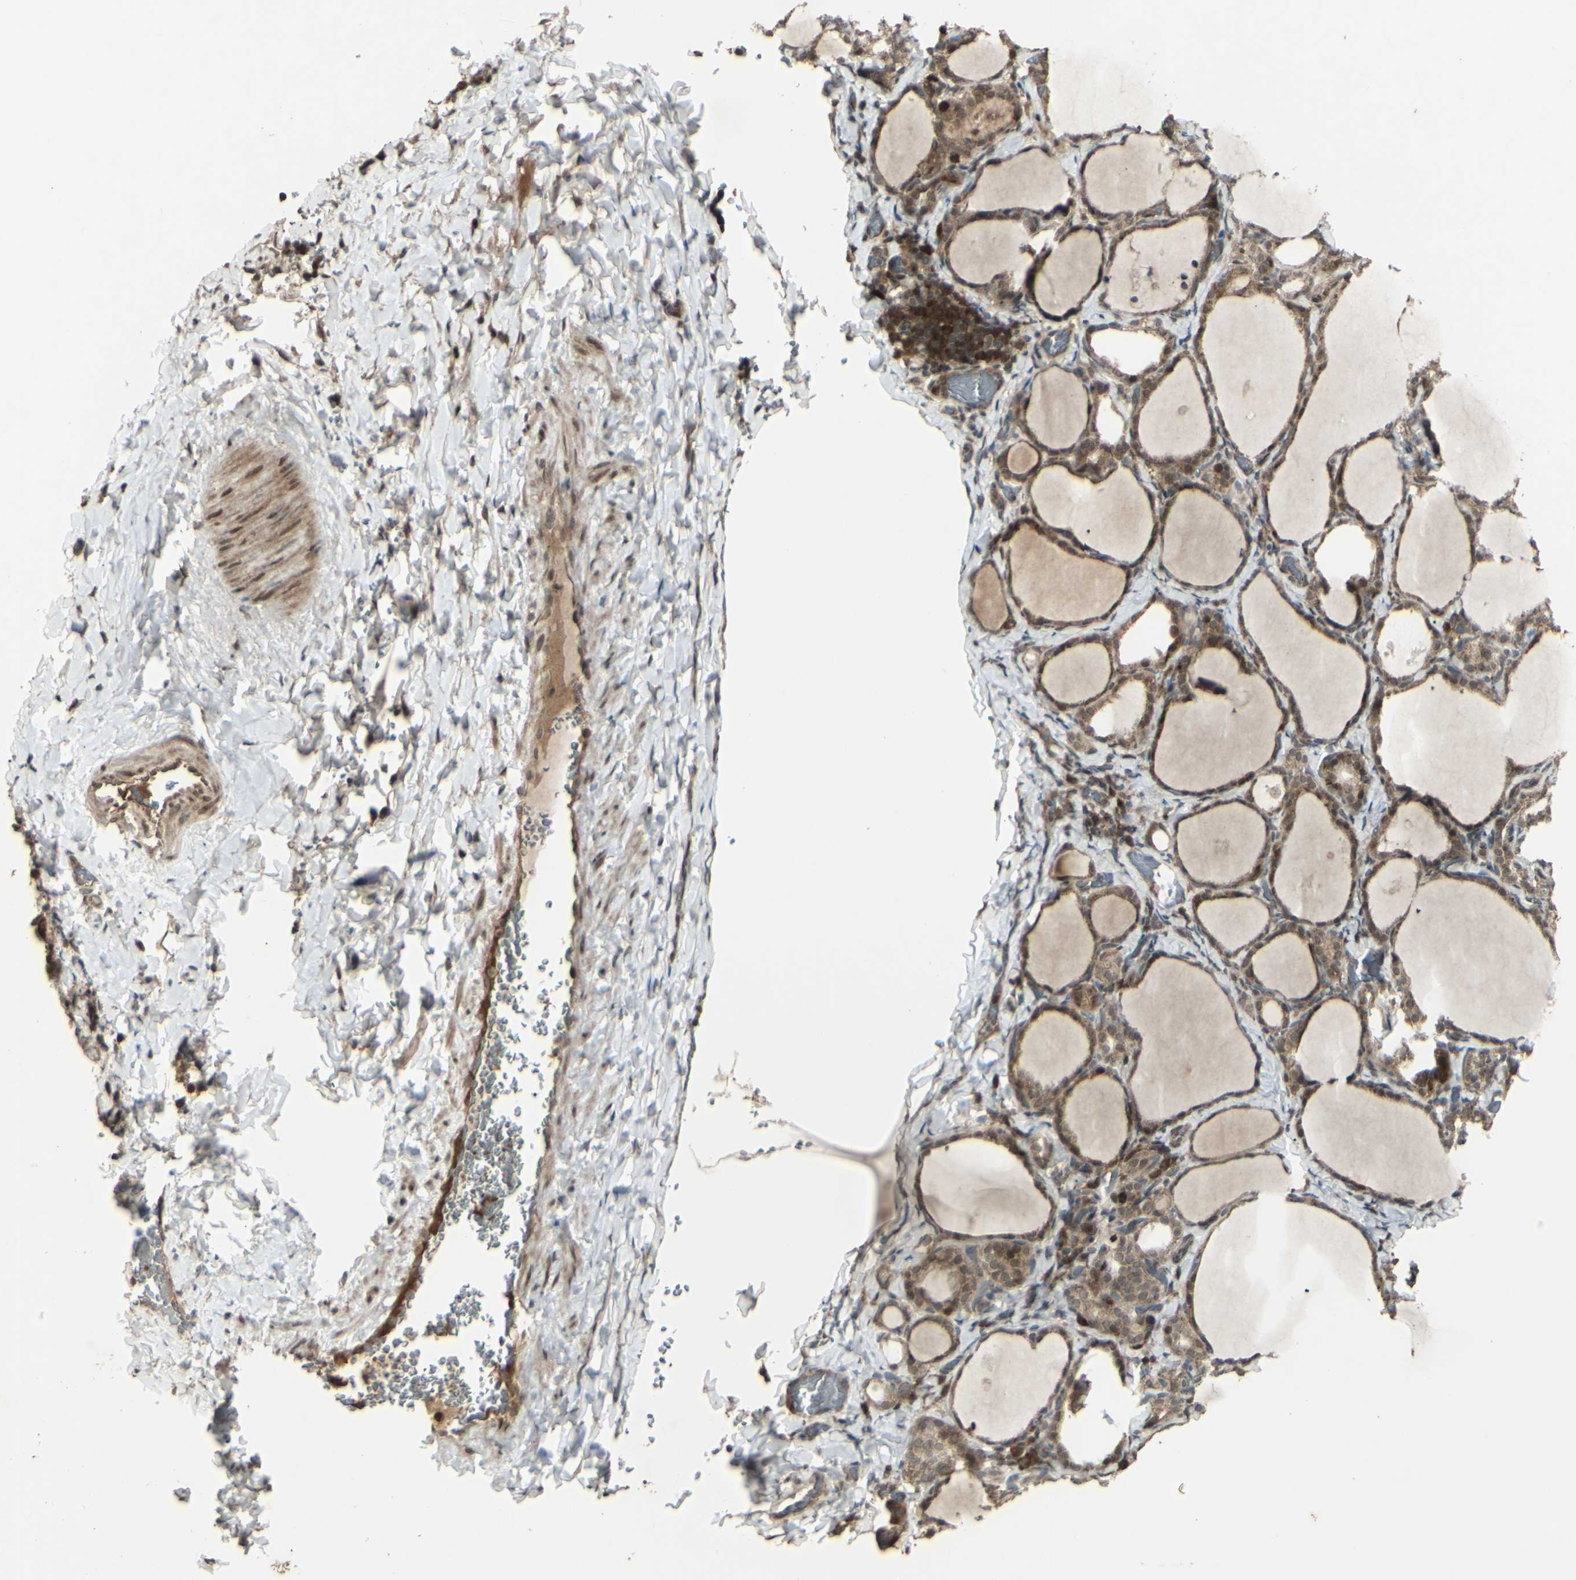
{"staining": {"intensity": "moderate", "quantity": ">75%", "location": "cytoplasmic/membranous,nuclear"}, "tissue": "thyroid gland", "cell_type": "Glandular cells", "image_type": "normal", "snomed": [{"axis": "morphology", "description": "Normal tissue, NOS"}, {"axis": "morphology", "description": "Papillary adenocarcinoma, NOS"}, {"axis": "topography", "description": "Thyroid gland"}], "caption": "High-magnification brightfield microscopy of unremarkable thyroid gland stained with DAB (brown) and counterstained with hematoxylin (blue). glandular cells exhibit moderate cytoplasmic/membranous,nuclear positivity is present in about>75% of cells. (IHC, brightfield microscopy, high magnification).", "gene": "BLNK", "patient": {"sex": "female", "age": 30}}